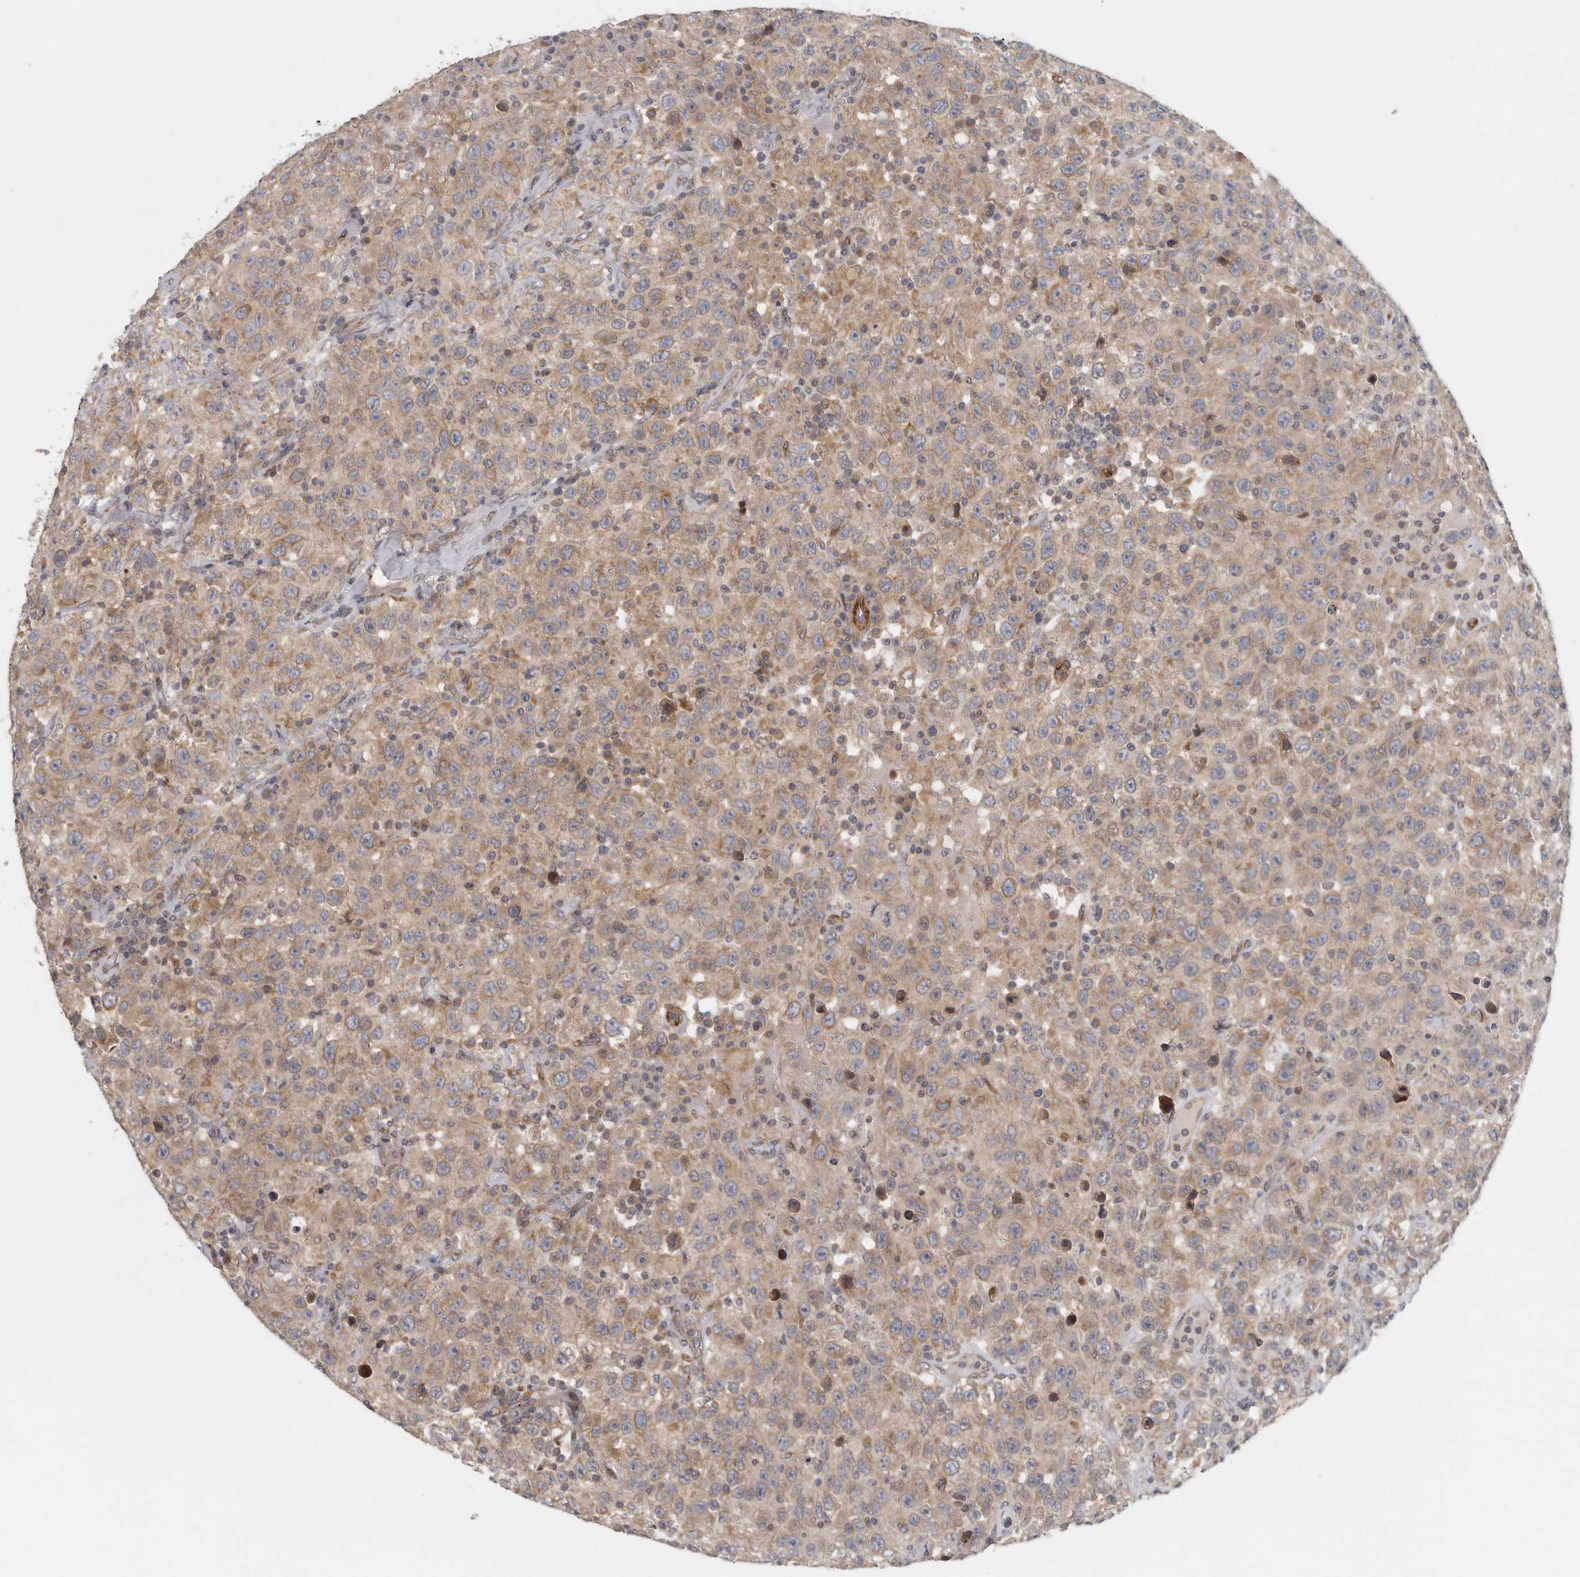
{"staining": {"intensity": "moderate", "quantity": ">75%", "location": "cytoplasmic/membranous"}, "tissue": "testis cancer", "cell_type": "Tumor cells", "image_type": "cancer", "snomed": [{"axis": "morphology", "description": "Seminoma, NOS"}, {"axis": "topography", "description": "Testis"}], "caption": "Human testis seminoma stained with a protein marker displays moderate staining in tumor cells.", "gene": "BCAP29", "patient": {"sex": "male", "age": 41}}